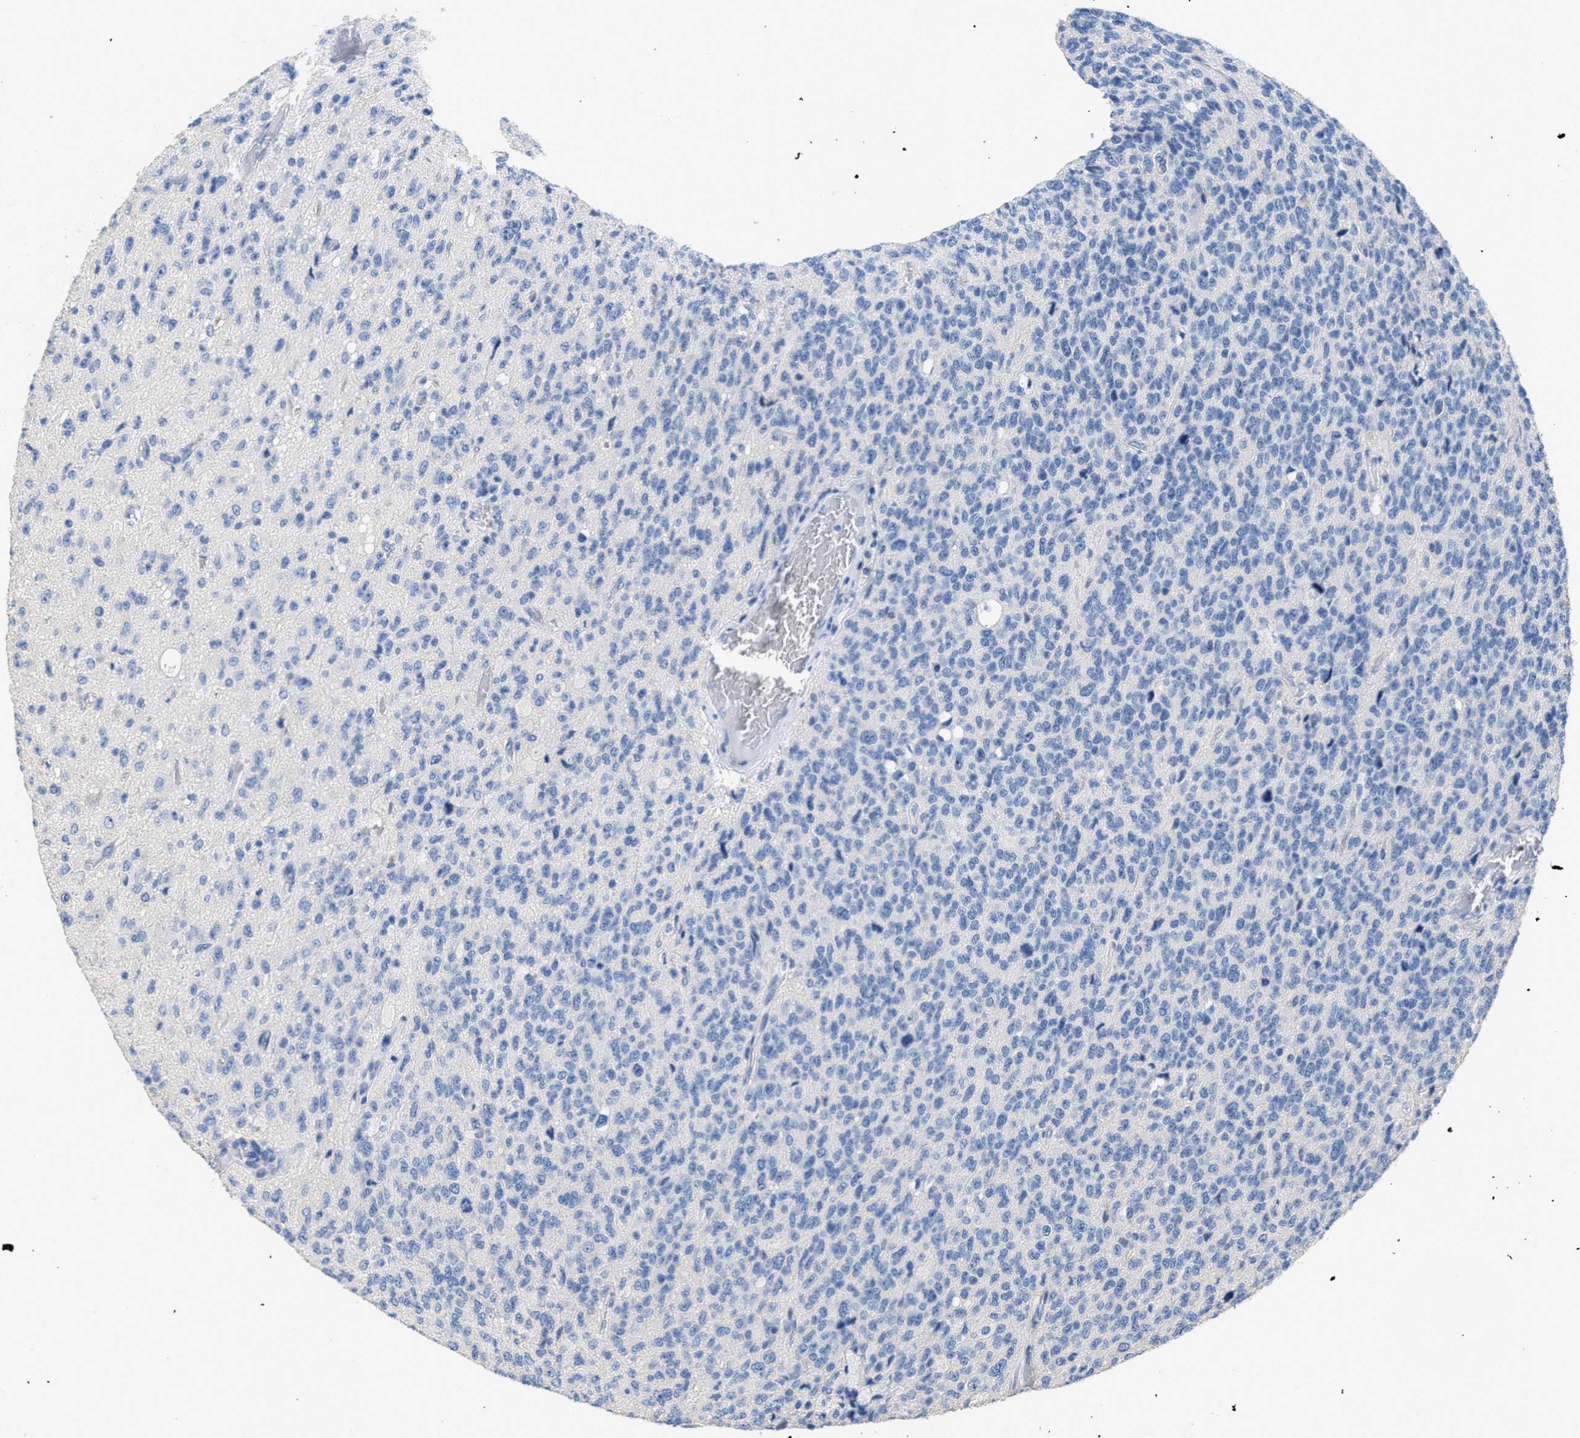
{"staining": {"intensity": "negative", "quantity": "none", "location": "none"}, "tissue": "glioma", "cell_type": "Tumor cells", "image_type": "cancer", "snomed": [{"axis": "morphology", "description": "Glioma, malignant, High grade"}, {"axis": "topography", "description": "pancreas cauda"}], "caption": "A photomicrograph of glioma stained for a protein reveals no brown staining in tumor cells. (Stains: DAB IHC with hematoxylin counter stain, Microscopy: brightfield microscopy at high magnification).", "gene": "CA9", "patient": {"sex": "male", "age": 60}}